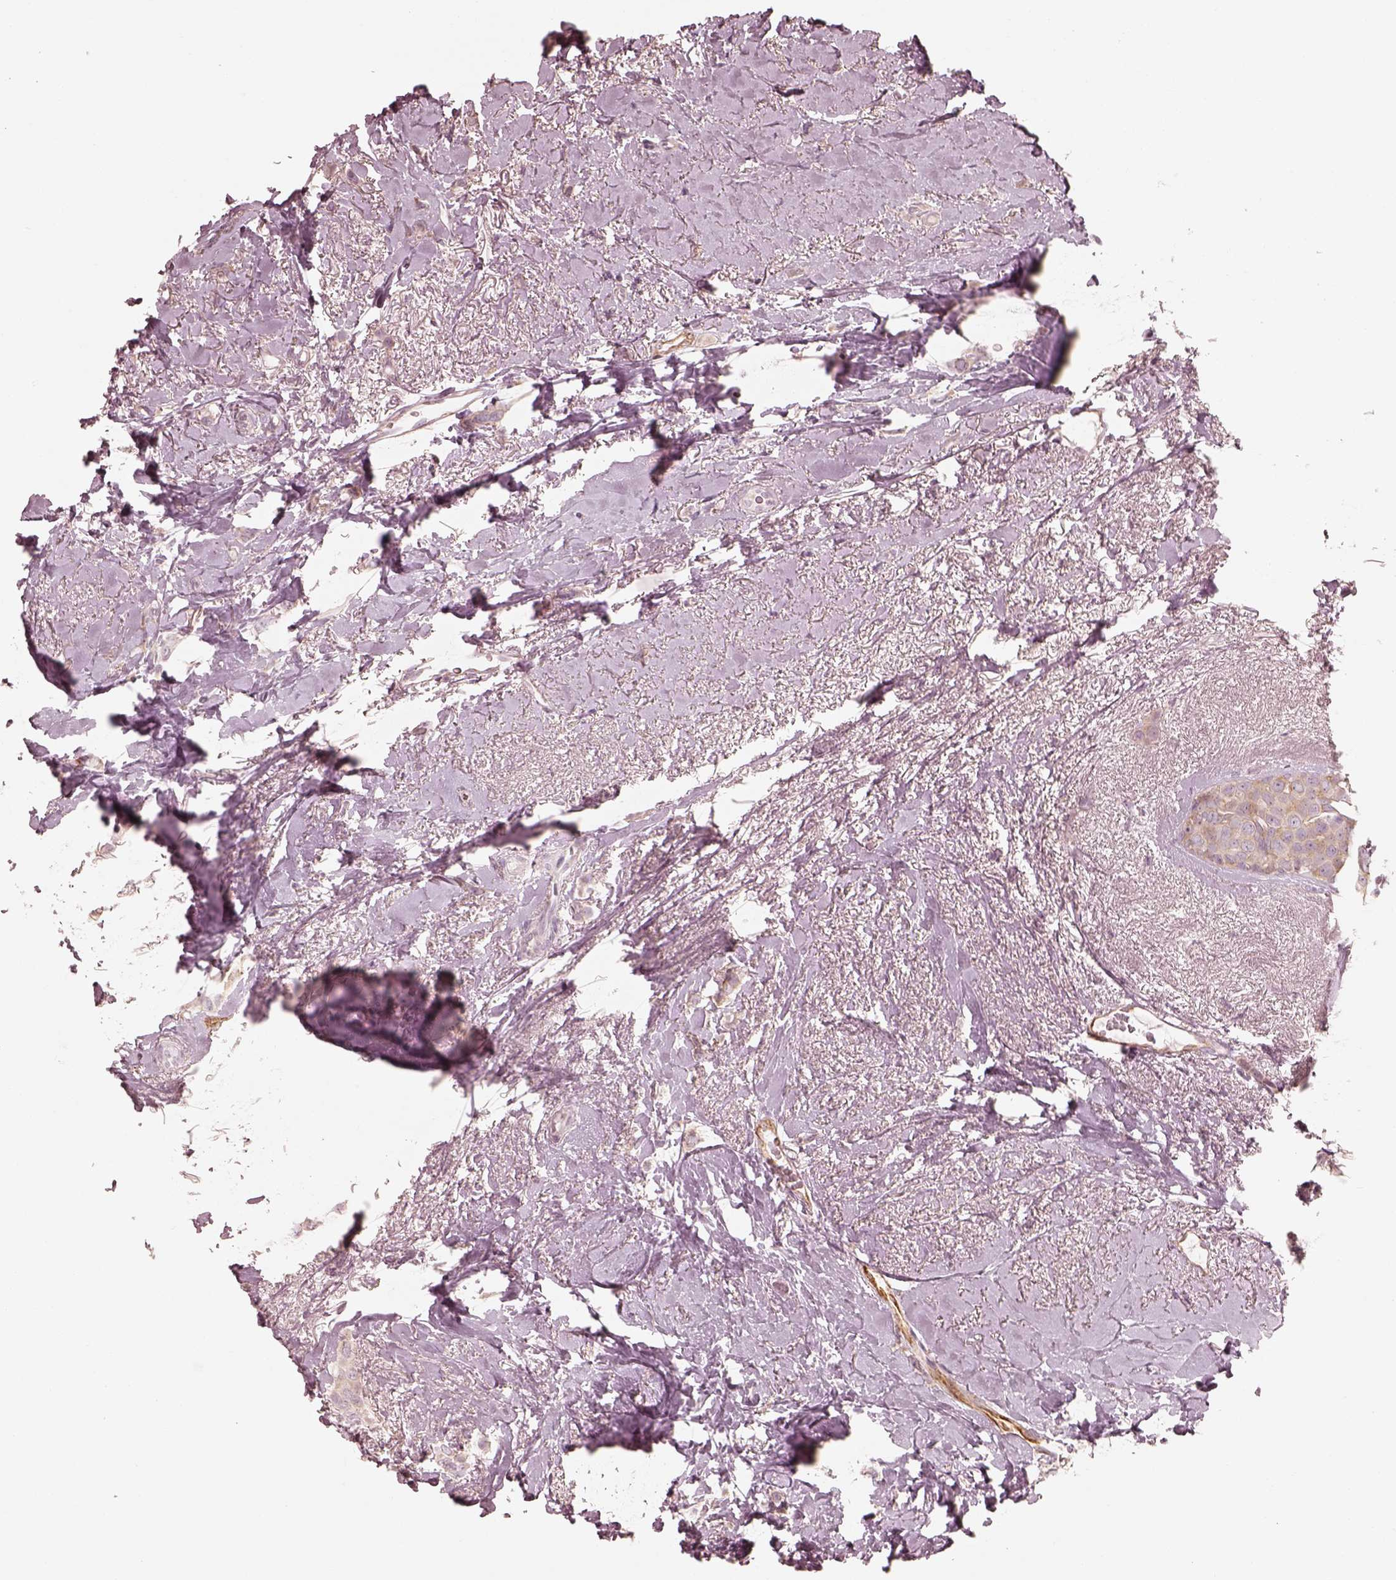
{"staining": {"intensity": "weak", "quantity": "<25%", "location": "cytoplasmic/membranous"}, "tissue": "breast cancer", "cell_type": "Tumor cells", "image_type": "cancer", "snomed": [{"axis": "morphology", "description": "Lobular carcinoma"}, {"axis": "topography", "description": "Breast"}], "caption": "Tumor cells are negative for brown protein staining in breast cancer (lobular carcinoma). (DAB (3,3'-diaminobenzidine) IHC with hematoxylin counter stain).", "gene": "RAB3C", "patient": {"sex": "female", "age": 66}}